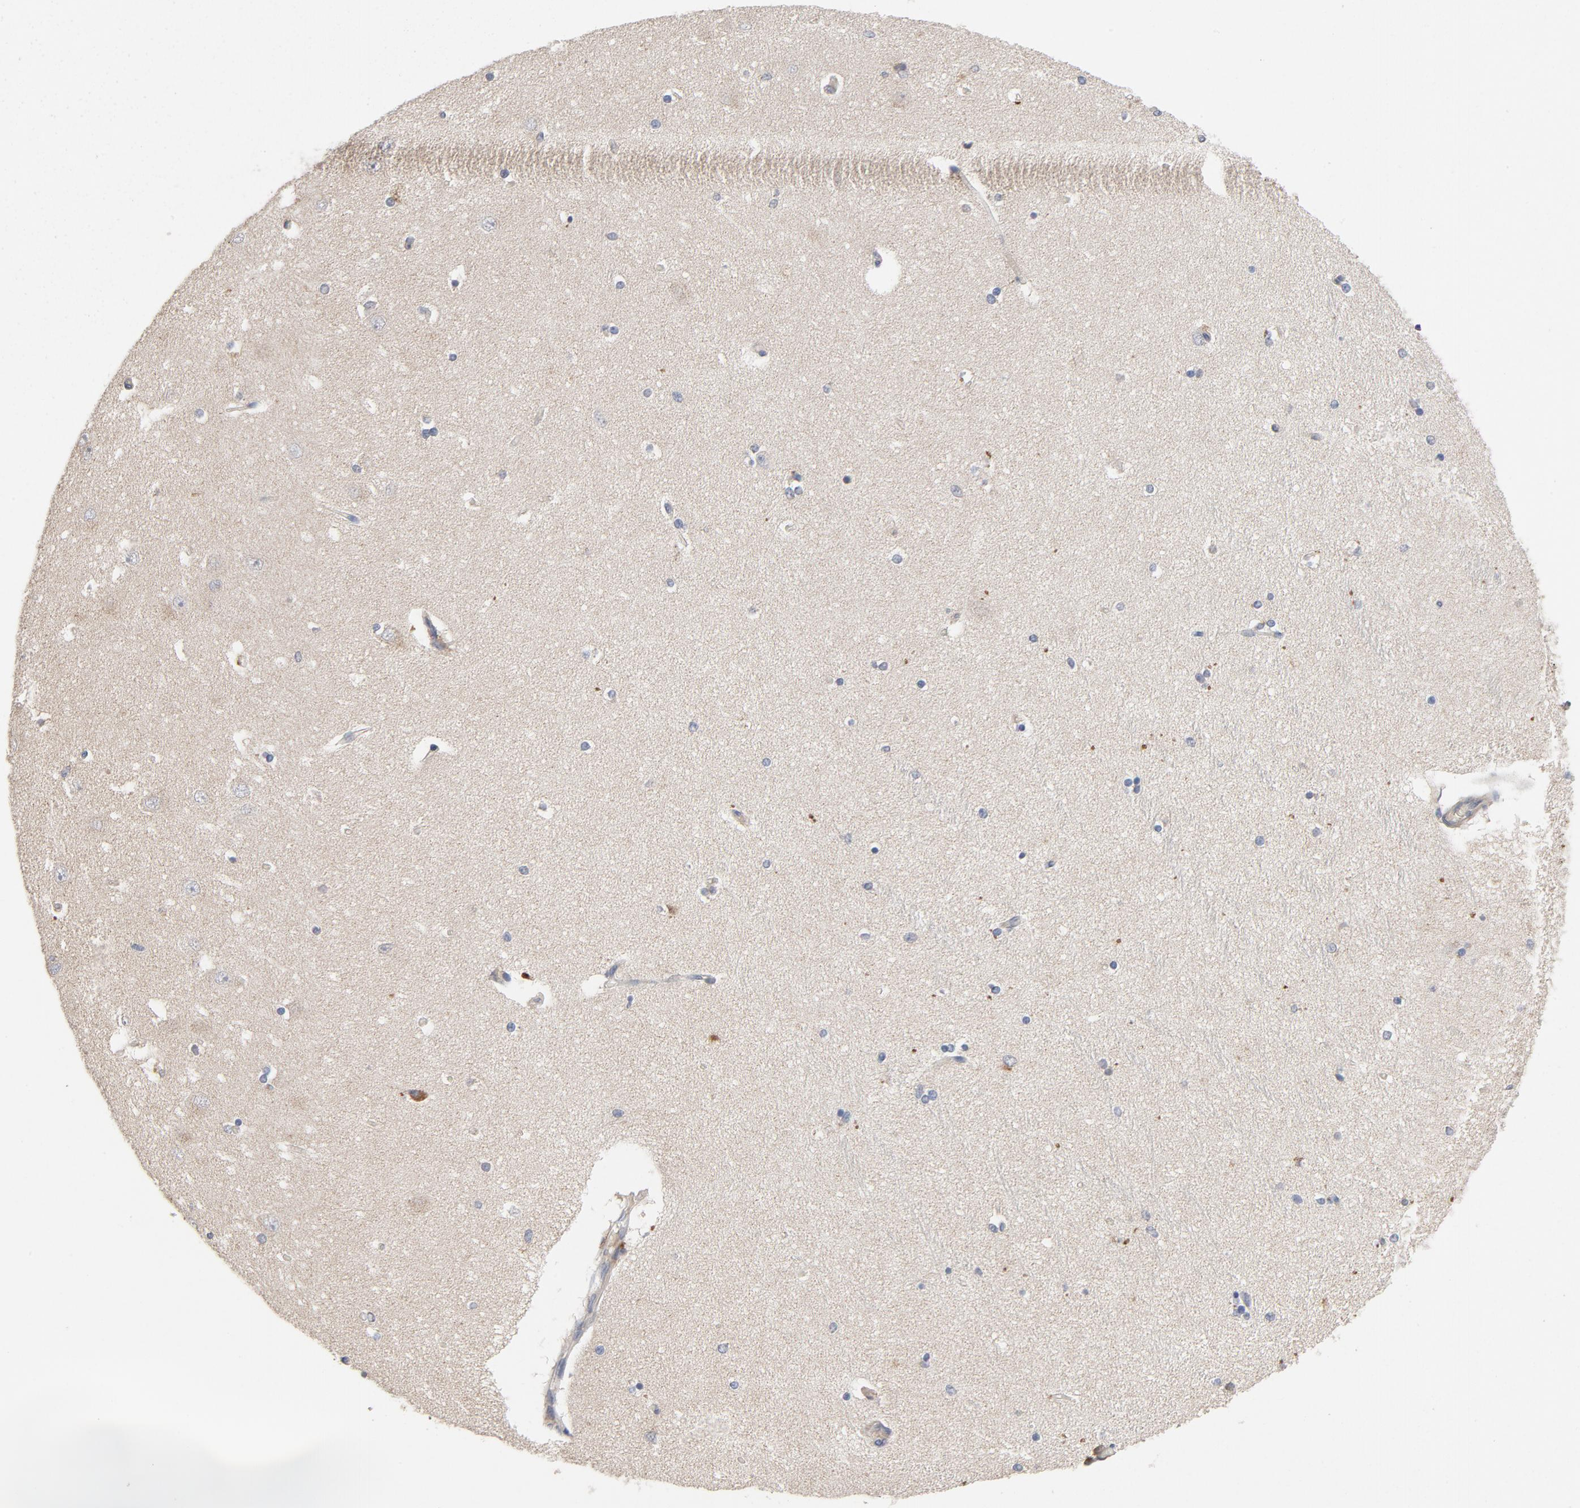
{"staining": {"intensity": "negative", "quantity": "none", "location": "none"}, "tissue": "hippocampus", "cell_type": "Glial cells", "image_type": "normal", "snomed": [{"axis": "morphology", "description": "Normal tissue, NOS"}, {"axis": "topography", "description": "Hippocampus"}], "caption": "This is an IHC histopathology image of benign human hippocampus. There is no positivity in glial cells.", "gene": "CCDC134", "patient": {"sex": "female", "age": 54}}